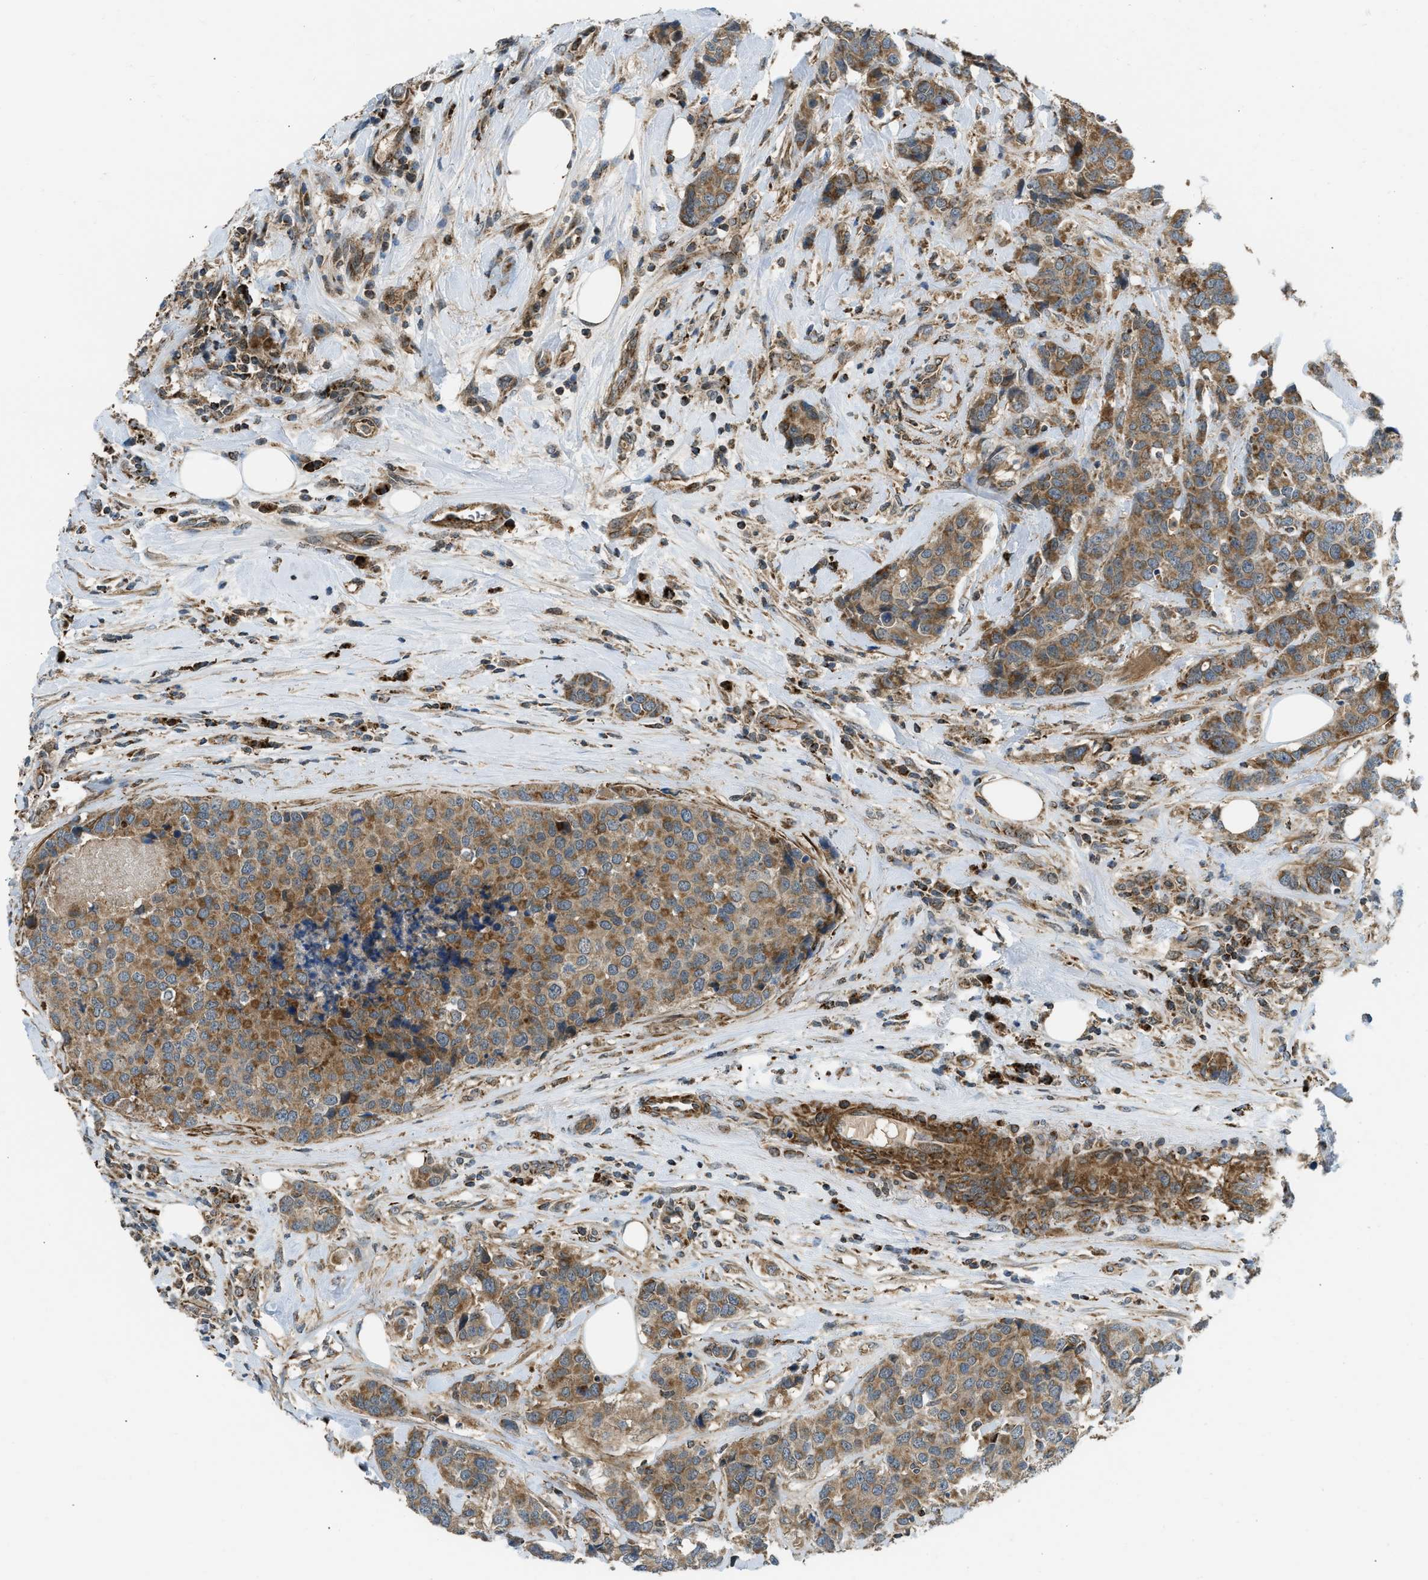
{"staining": {"intensity": "moderate", "quantity": ">75%", "location": "cytoplasmic/membranous"}, "tissue": "breast cancer", "cell_type": "Tumor cells", "image_type": "cancer", "snomed": [{"axis": "morphology", "description": "Lobular carcinoma"}, {"axis": "topography", "description": "Breast"}], "caption": "A micrograph of breast cancer stained for a protein reveals moderate cytoplasmic/membranous brown staining in tumor cells.", "gene": "SESN2", "patient": {"sex": "female", "age": 59}}